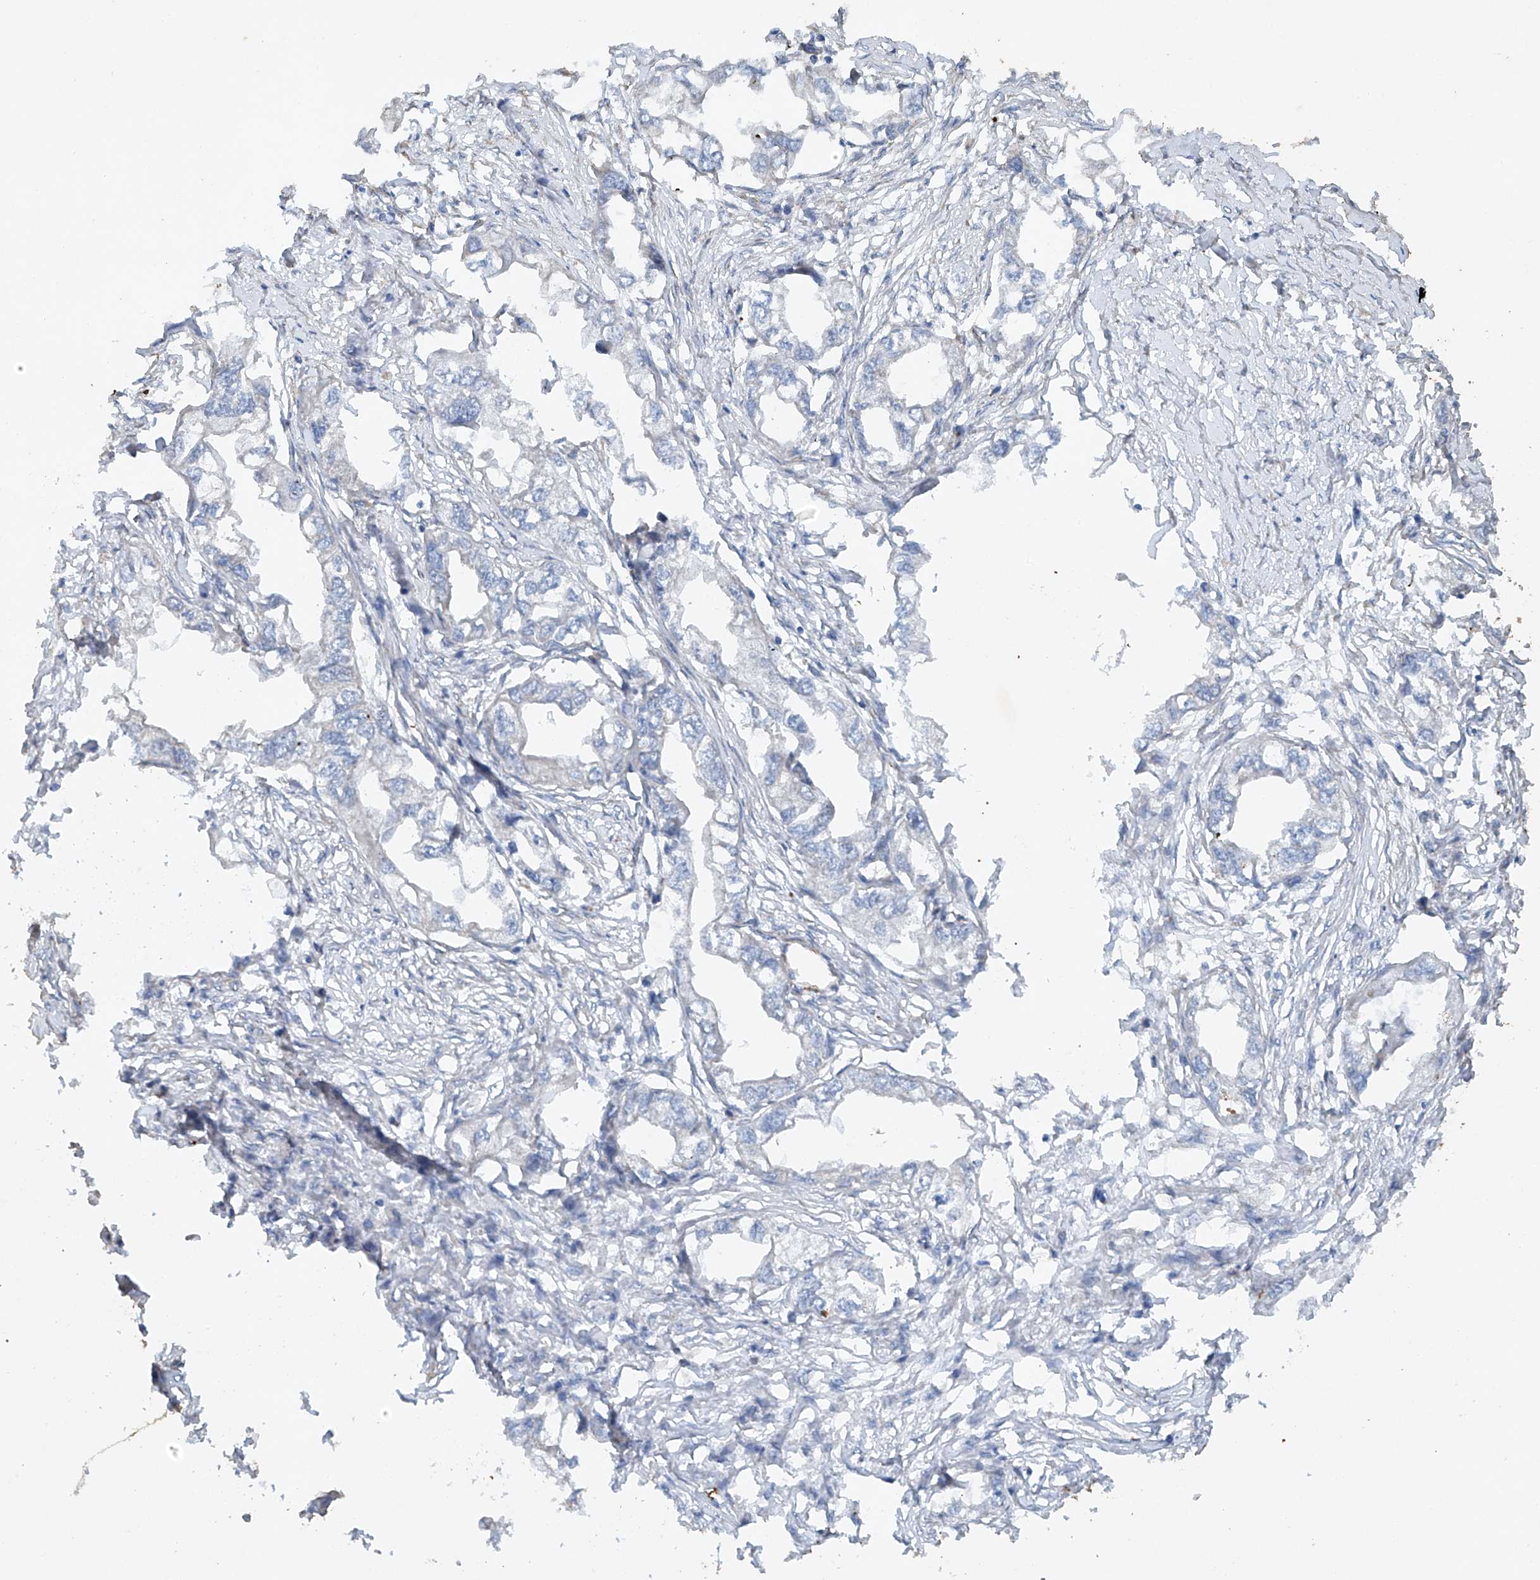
{"staining": {"intensity": "negative", "quantity": "none", "location": "none"}, "tissue": "endometrial cancer", "cell_type": "Tumor cells", "image_type": "cancer", "snomed": [{"axis": "morphology", "description": "Adenocarcinoma, NOS"}, {"axis": "morphology", "description": "Adenocarcinoma, metastatic, NOS"}, {"axis": "topography", "description": "Adipose tissue"}, {"axis": "topography", "description": "Endometrium"}], "caption": "This is an immunohistochemistry photomicrograph of endometrial metastatic adenocarcinoma. There is no positivity in tumor cells.", "gene": "CEP85L", "patient": {"sex": "female", "age": 67}}